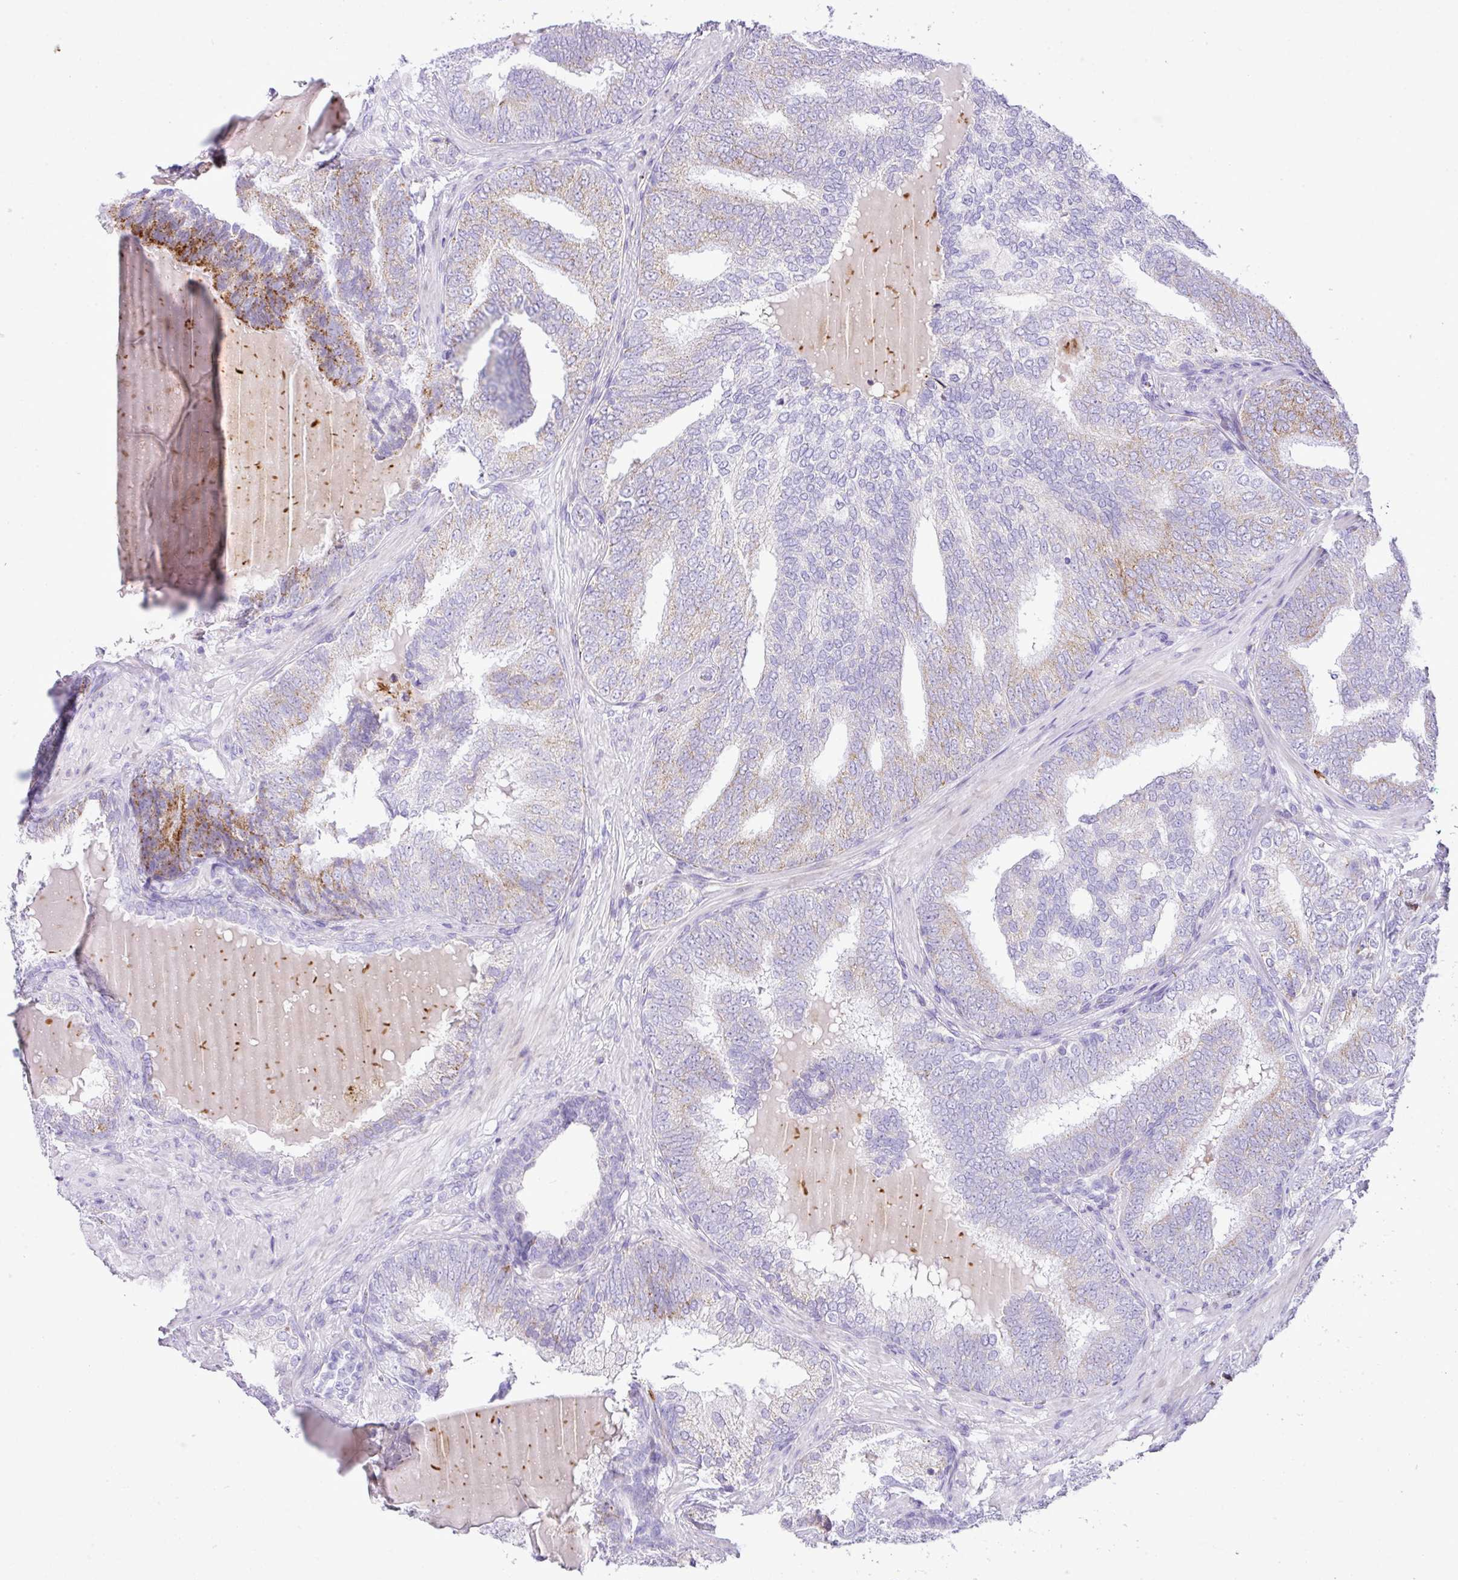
{"staining": {"intensity": "moderate", "quantity": "25%-75%", "location": "cytoplasmic/membranous"}, "tissue": "prostate cancer", "cell_type": "Tumor cells", "image_type": "cancer", "snomed": [{"axis": "morphology", "description": "Adenocarcinoma, High grade"}, {"axis": "topography", "description": "Prostate"}], "caption": "High-grade adenocarcinoma (prostate) stained with a protein marker displays moderate staining in tumor cells.", "gene": "RCAN2", "patient": {"sex": "male", "age": 72}}